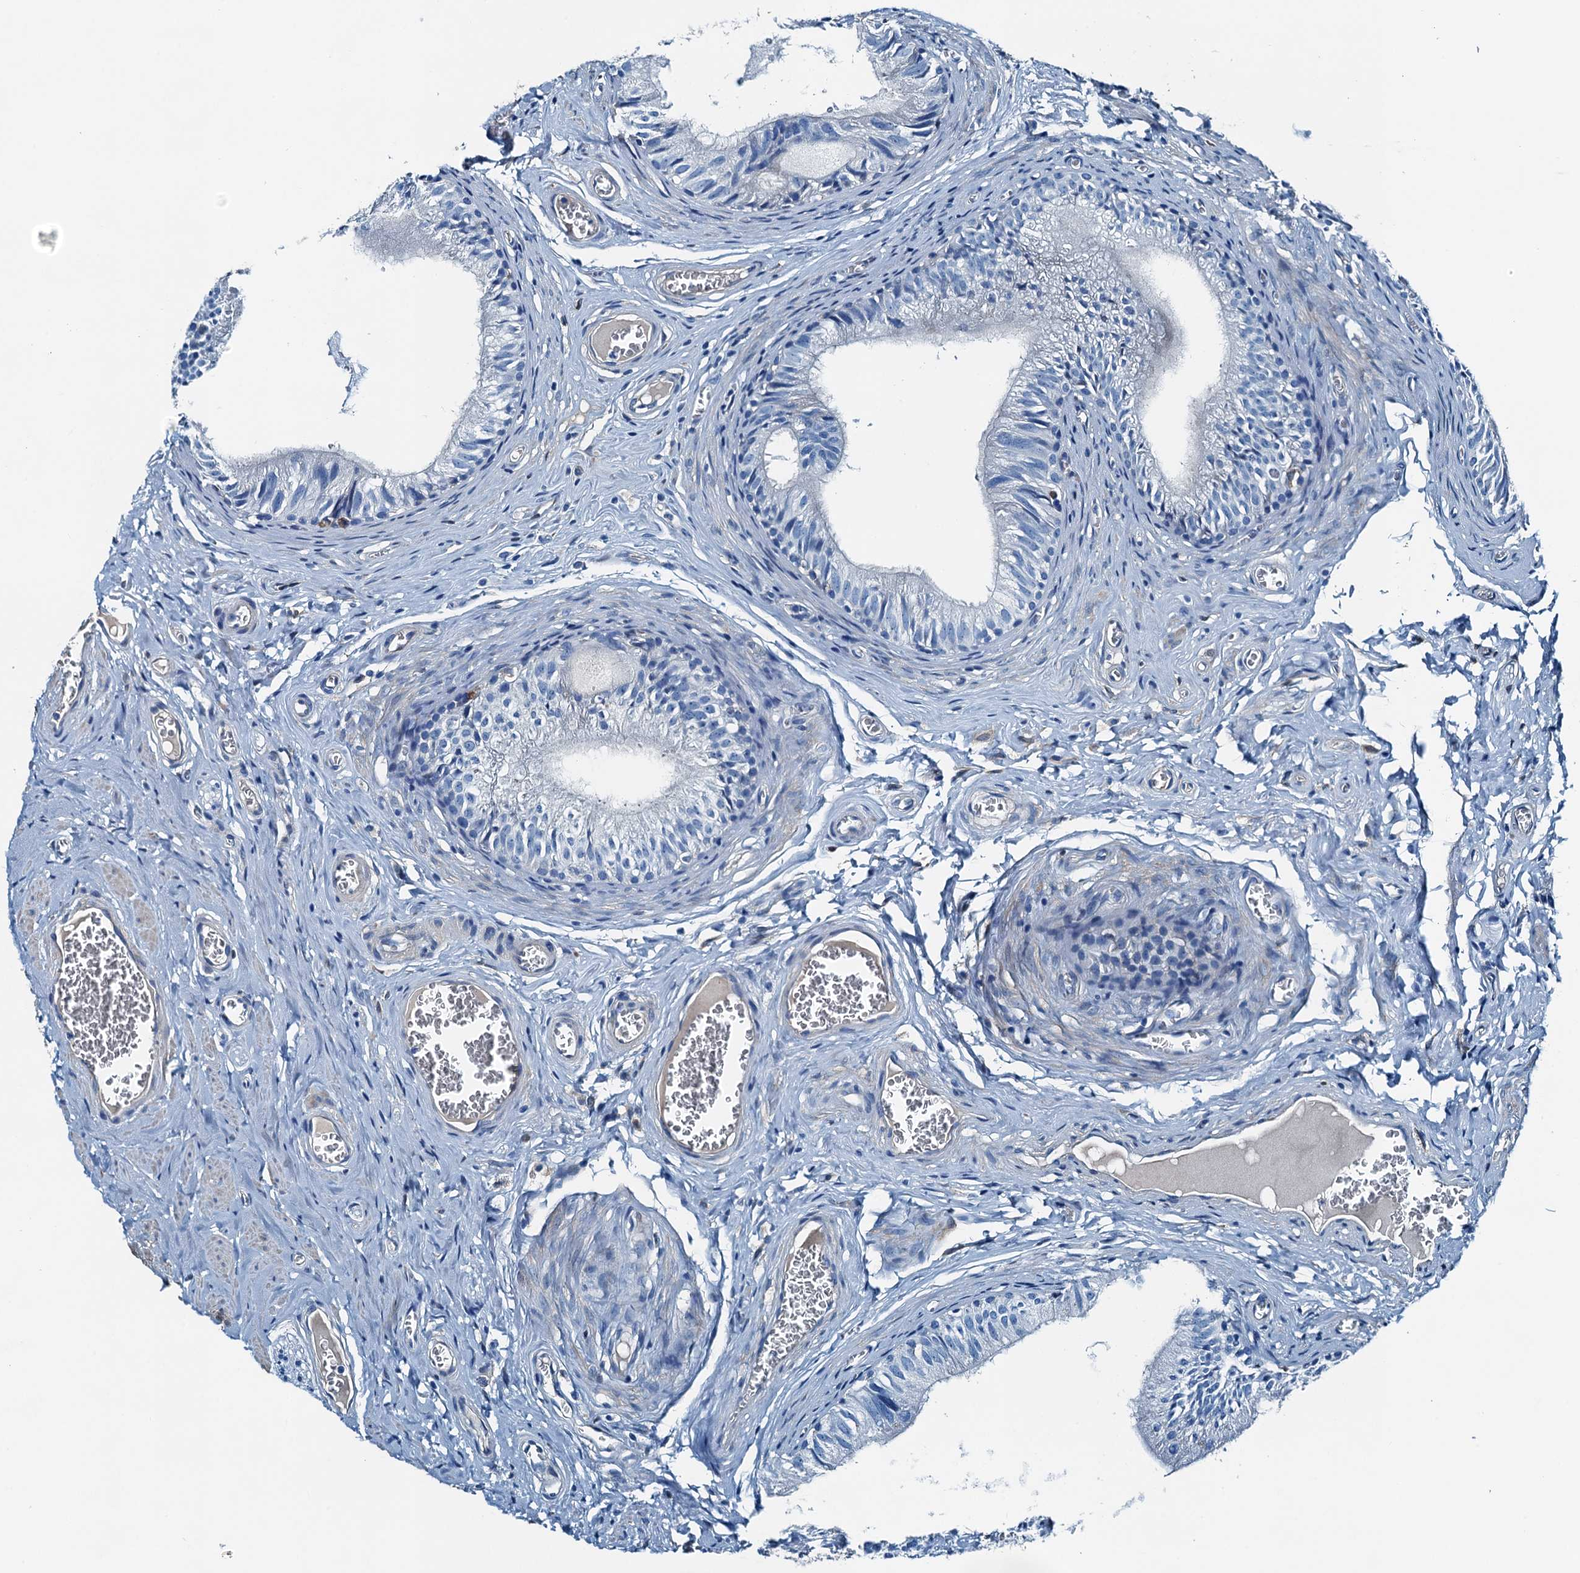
{"staining": {"intensity": "negative", "quantity": "none", "location": "none"}, "tissue": "epididymis", "cell_type": "Glandular cells", "image_type": "normal", "snomed": [{"axis": "morphology", "description": "Normal tissue, NOS"}, {"axis": "topography", "description": "Epididymis"}], "caption": "This is an immunohistochemistry image of unremarkable human epididymis. There is no positivity in glandular cells.", "gene": "RAB3IL1", "patient": {"sex": "male", "age": 42}}